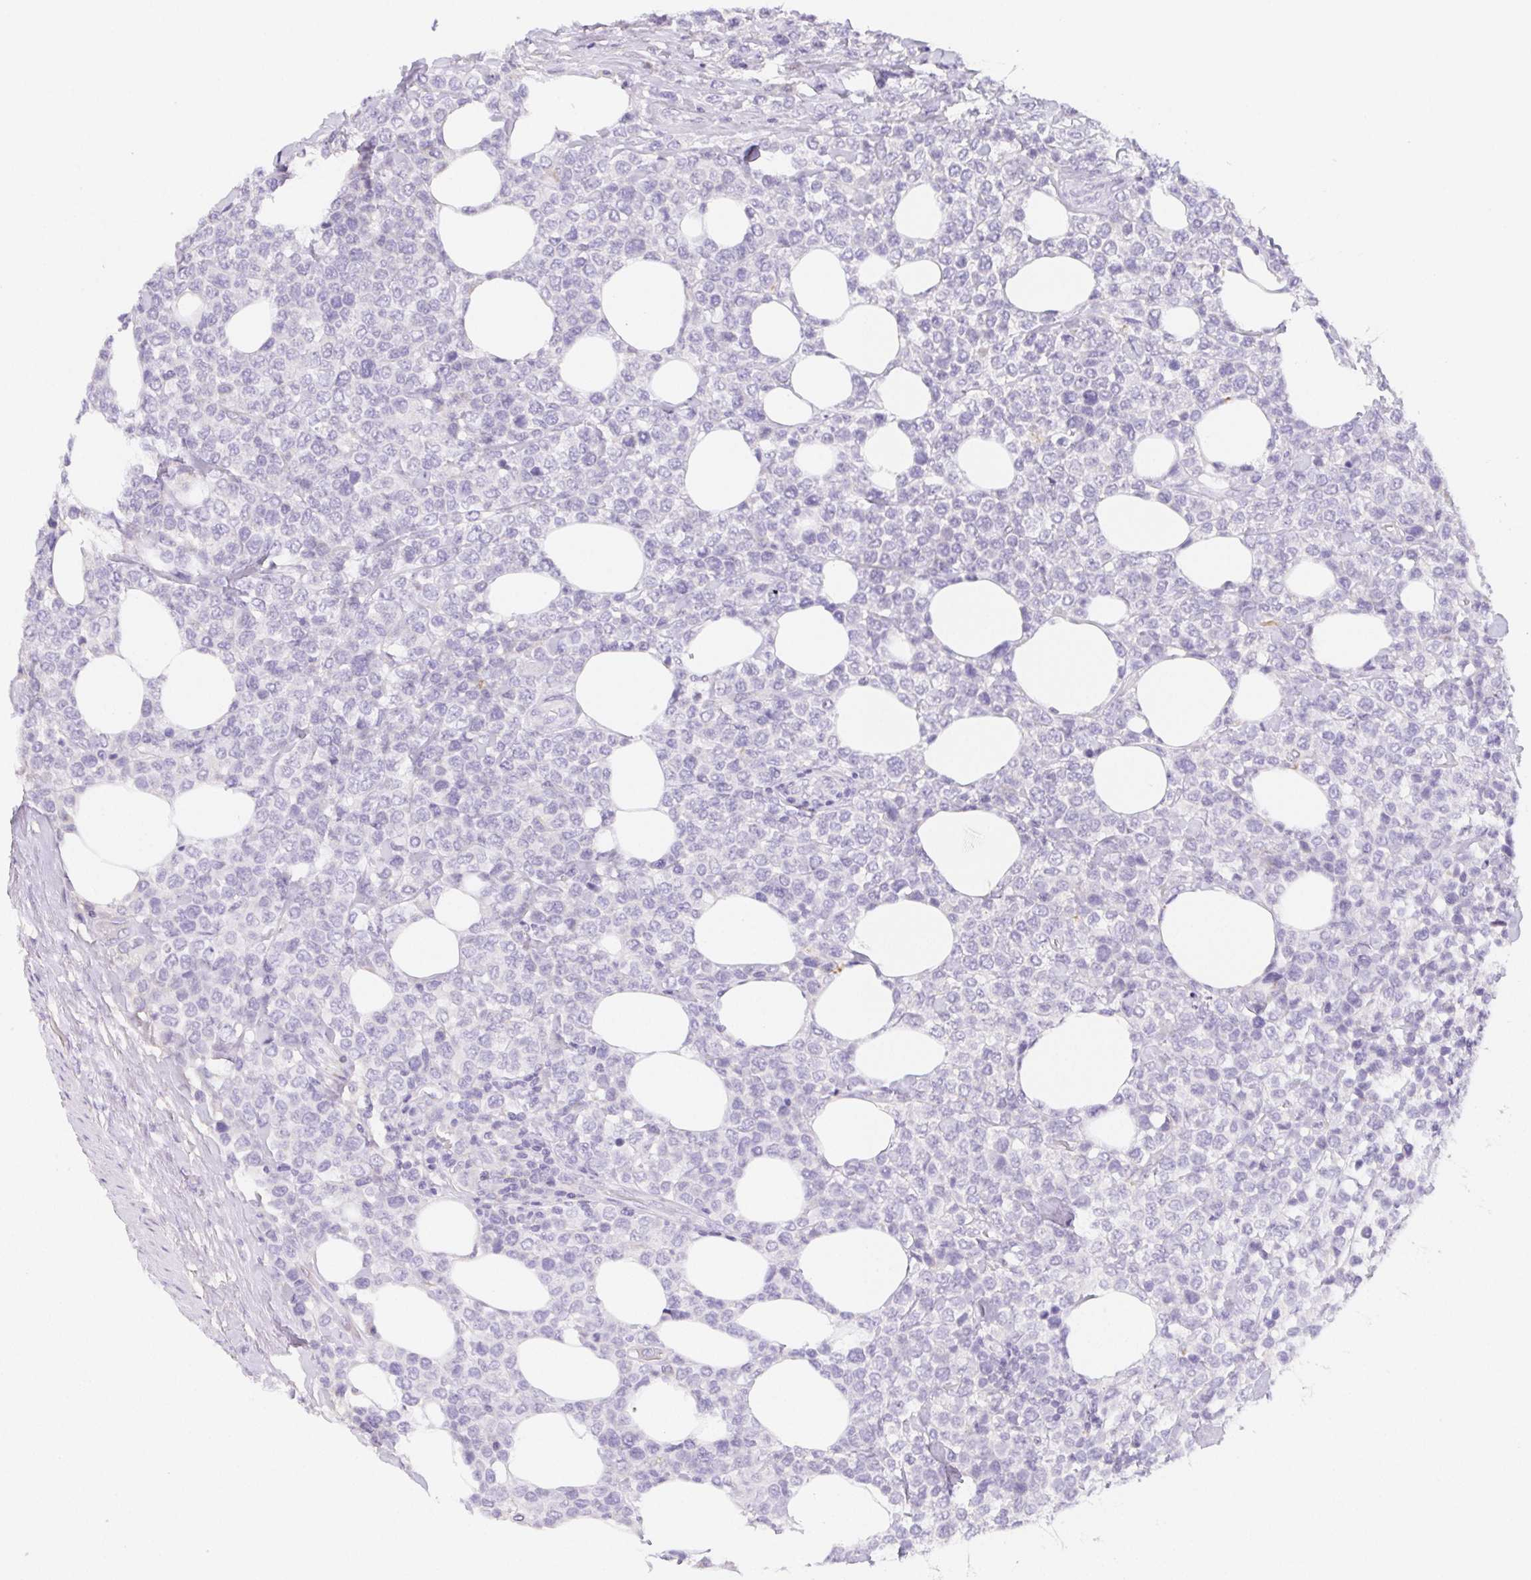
{"staining": {"intensity": "negative", "quantity": "none", "location": "none"}, "tissue": "lymphoma", "cell_type": "Tumor cells", "image_type": "cancer", "snomed": [{"axis": "morphology", "description": "Malignant lymphoma, non-Hodgkin's type, High grade"}, {"axis": "topography", "description": "Soft tissue"}], "caption": "Immunohistochemistry (IHC) of human high-grade malignant lymphoma, non-Hodgkin's type shows no staining in tumor cells. The staining is performed using DAB brown chromogen with nuclei counter-stained in using hematoxylin.", "gene": "ITIH2", "patient": {"sex": "female", "age": 56}}